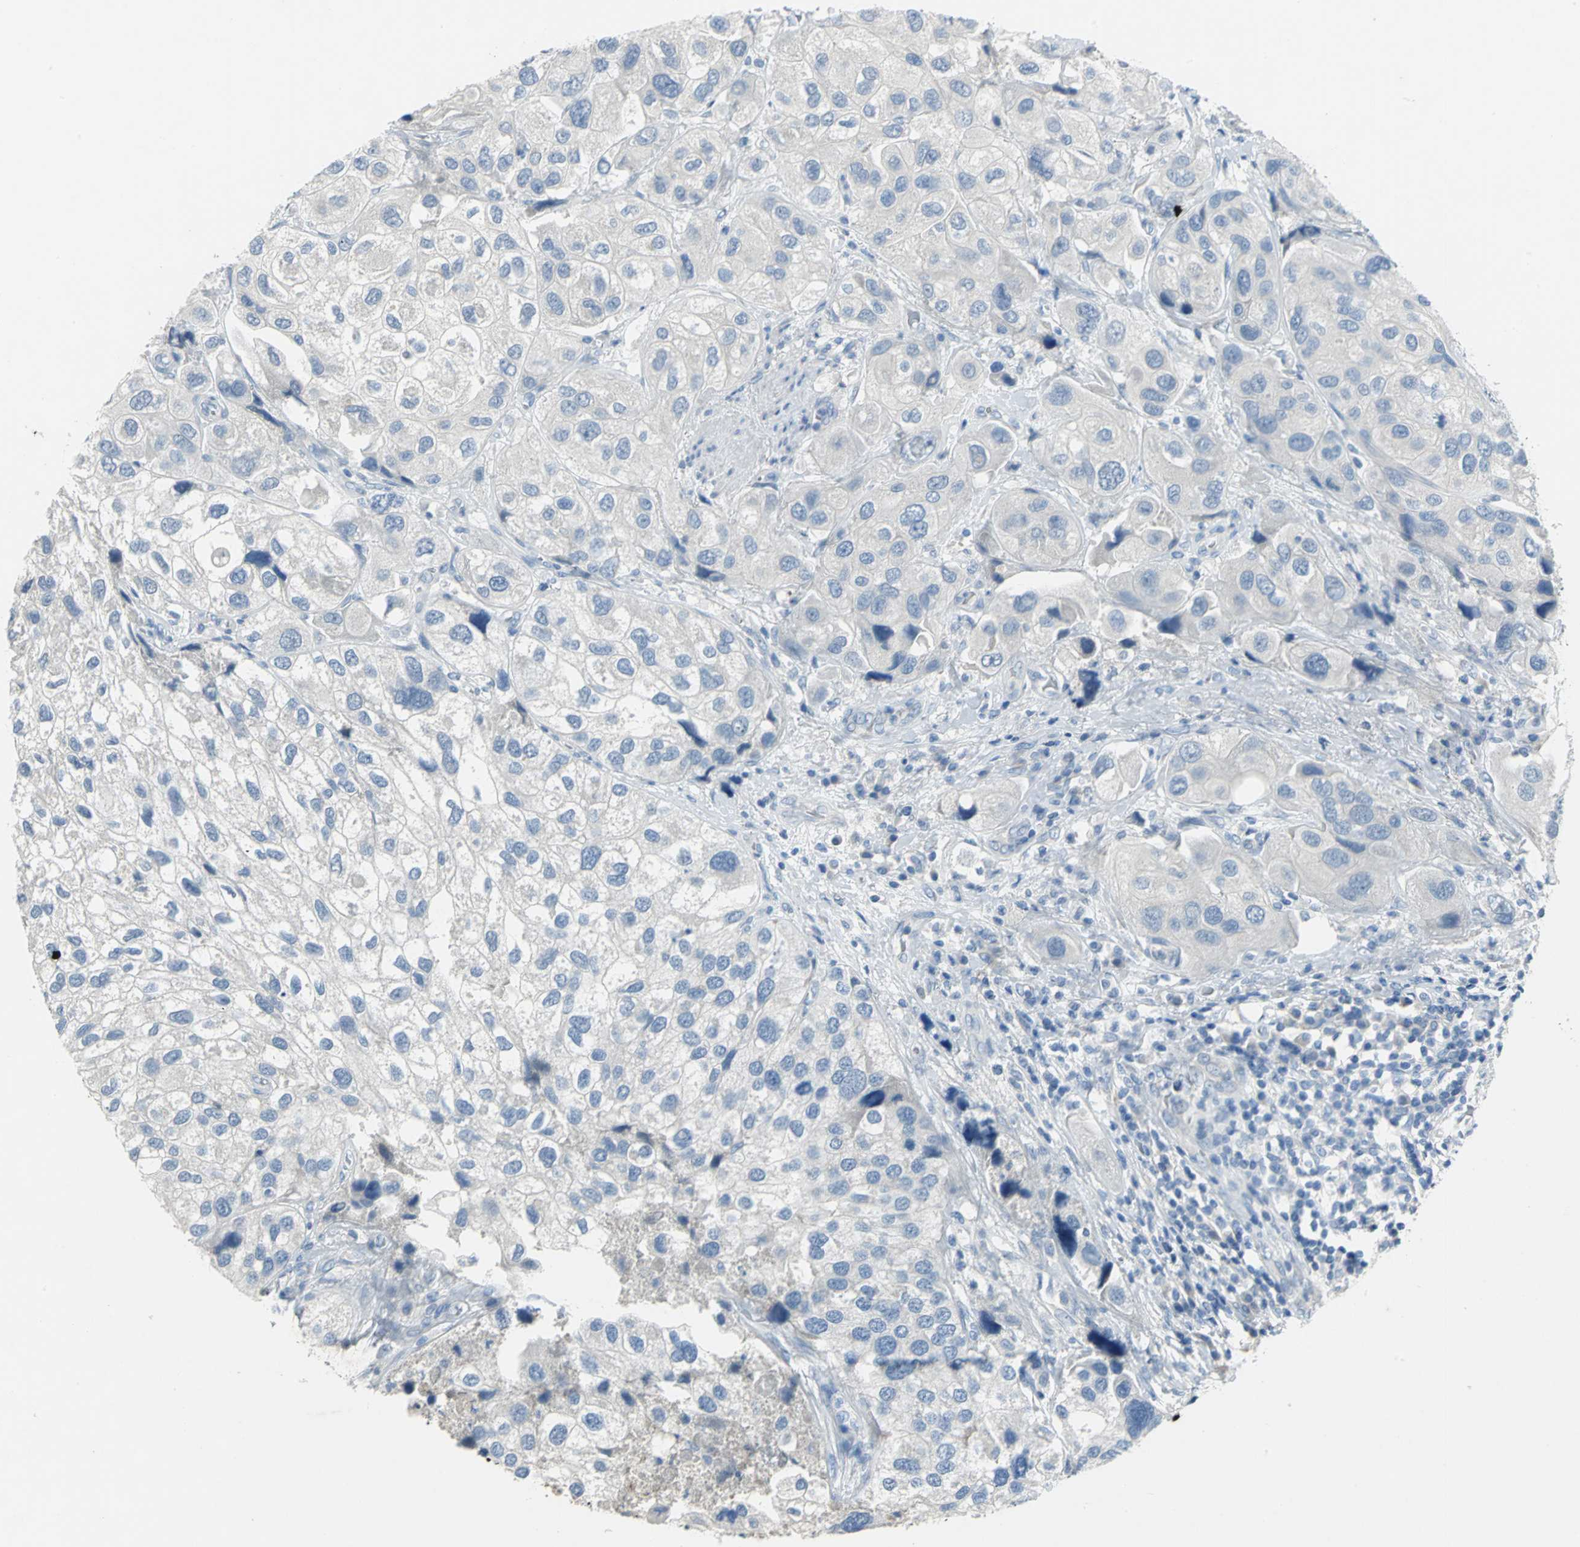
{"staining": {"intensity": "negative", "quantity": "none", "location": "none"}, "tissue": "urothelial cancer", "cell_type": "Tumor cells", "image_type": "cancer", "snomed": [{"axis": "morphology", "description": "Urothelial carcinoma, High grade"}, {"axis": "topography", "description": "Urinary bladder"}], "caption": "Urothelial cancer was stained to show a protein in brown. There is no significant staining in tumor cells.", "gene": "PTGDS", "patient": {"sex": "female", "age": 64}}